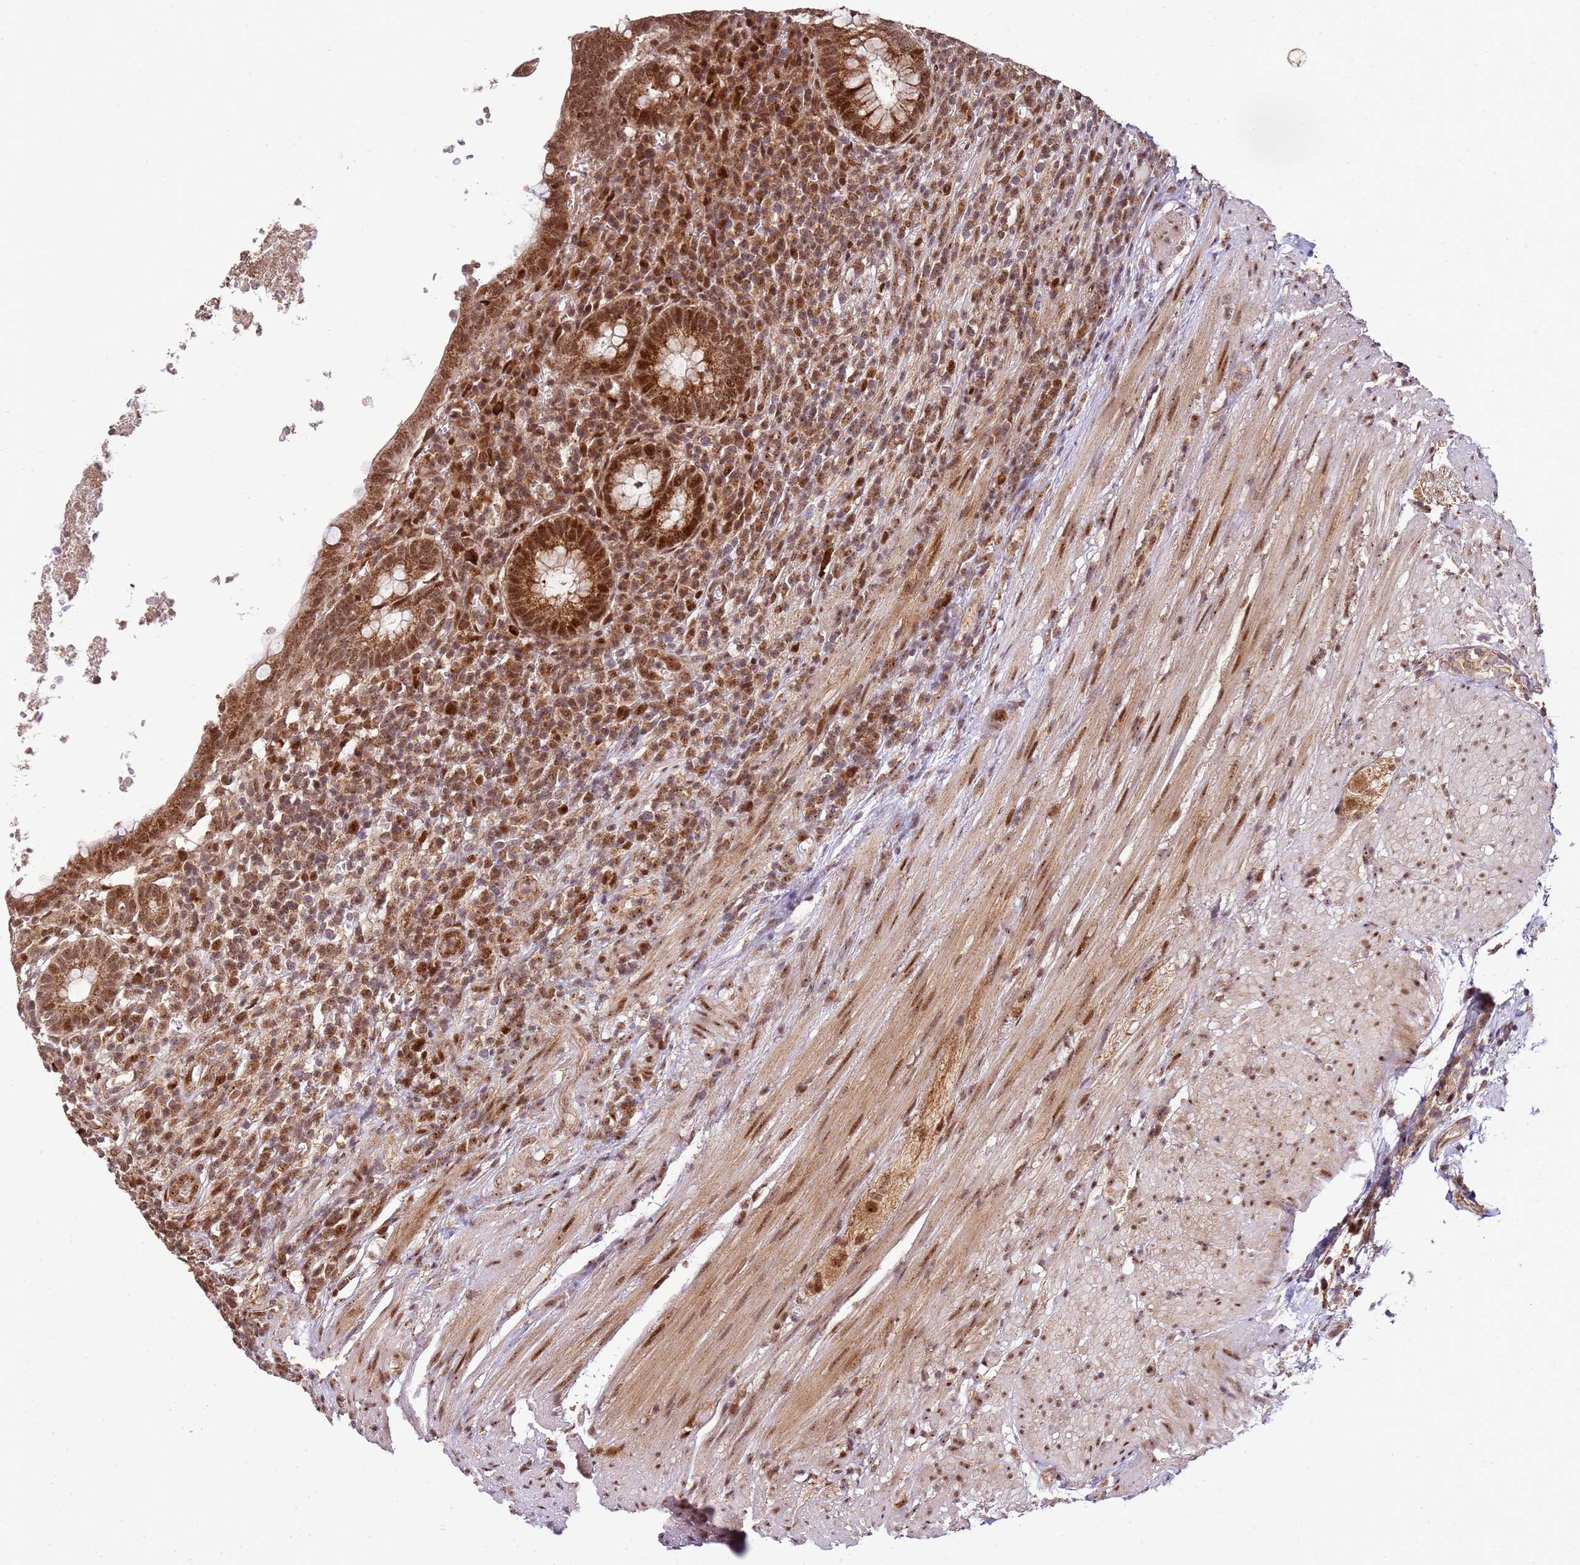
{"staining": {"intensity": "strong", "quantity": ">75%", "location": "cytoplasmic/membranous,nuclear"}, "tissue": "appendix", "cell_type": "Glandular cells", "image_type": "normal", "snomed": [{"axis": "morphology", "description": "Normal tissue, NOS"}, {"axis": "topography", "description": "Appendix"}], "caption": "A high-resolution image shows immunohistochemistry (IHC) staining of unremarkable appendix, which reveals strong cytoplasmic/membranous,nuclear staining in about >75% of glandular cells.", "gene": "PEX14", "patient": {"sex": "male", "age": 83}}